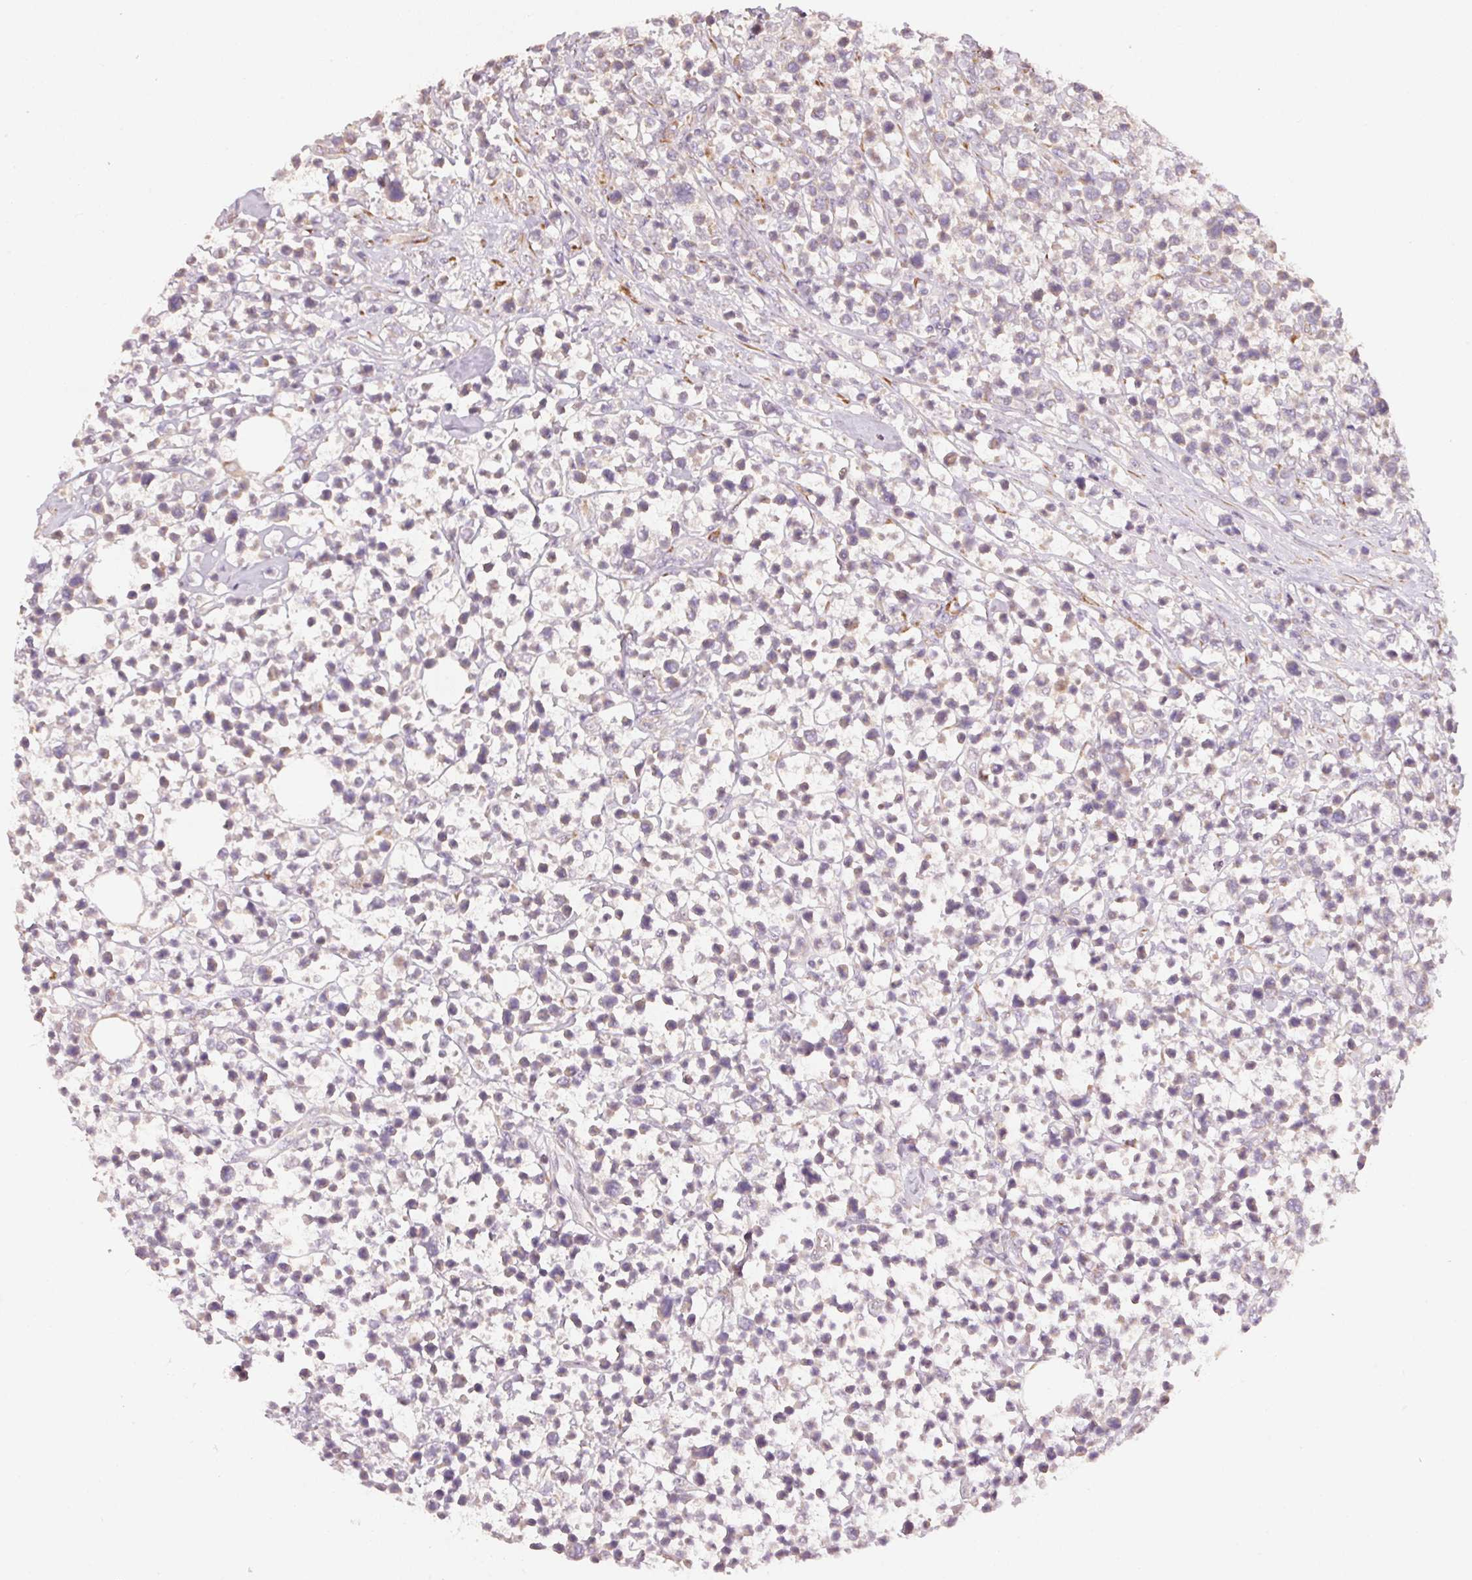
{"staining": {"intensity": "negative", "quantity": "none", "location": "none"}, "tissue": "lymphoma", "cell_type": "Tumor cells", "image_type": "cancer", "snomed": [{"axis": "morphology", "description": "Malignant lymphoma, non-Hodgkin's type, High grade"}, {"axis": "topography", "description": "Soft tissue"}], "caption": "High power microscopy micrograph of an immunohistochemistry image of lymphoma, revealing no significant expression in tumor cells. The staining was performed using DAB (3,3'-diaminobenzidine) to visualize the protein expression in brown, while the nuclei were stained in blue with hematoxylin (Magnification: 20x).", "gene": "BLOC1S2", "patient": {"sex": "female", "age": 56}}